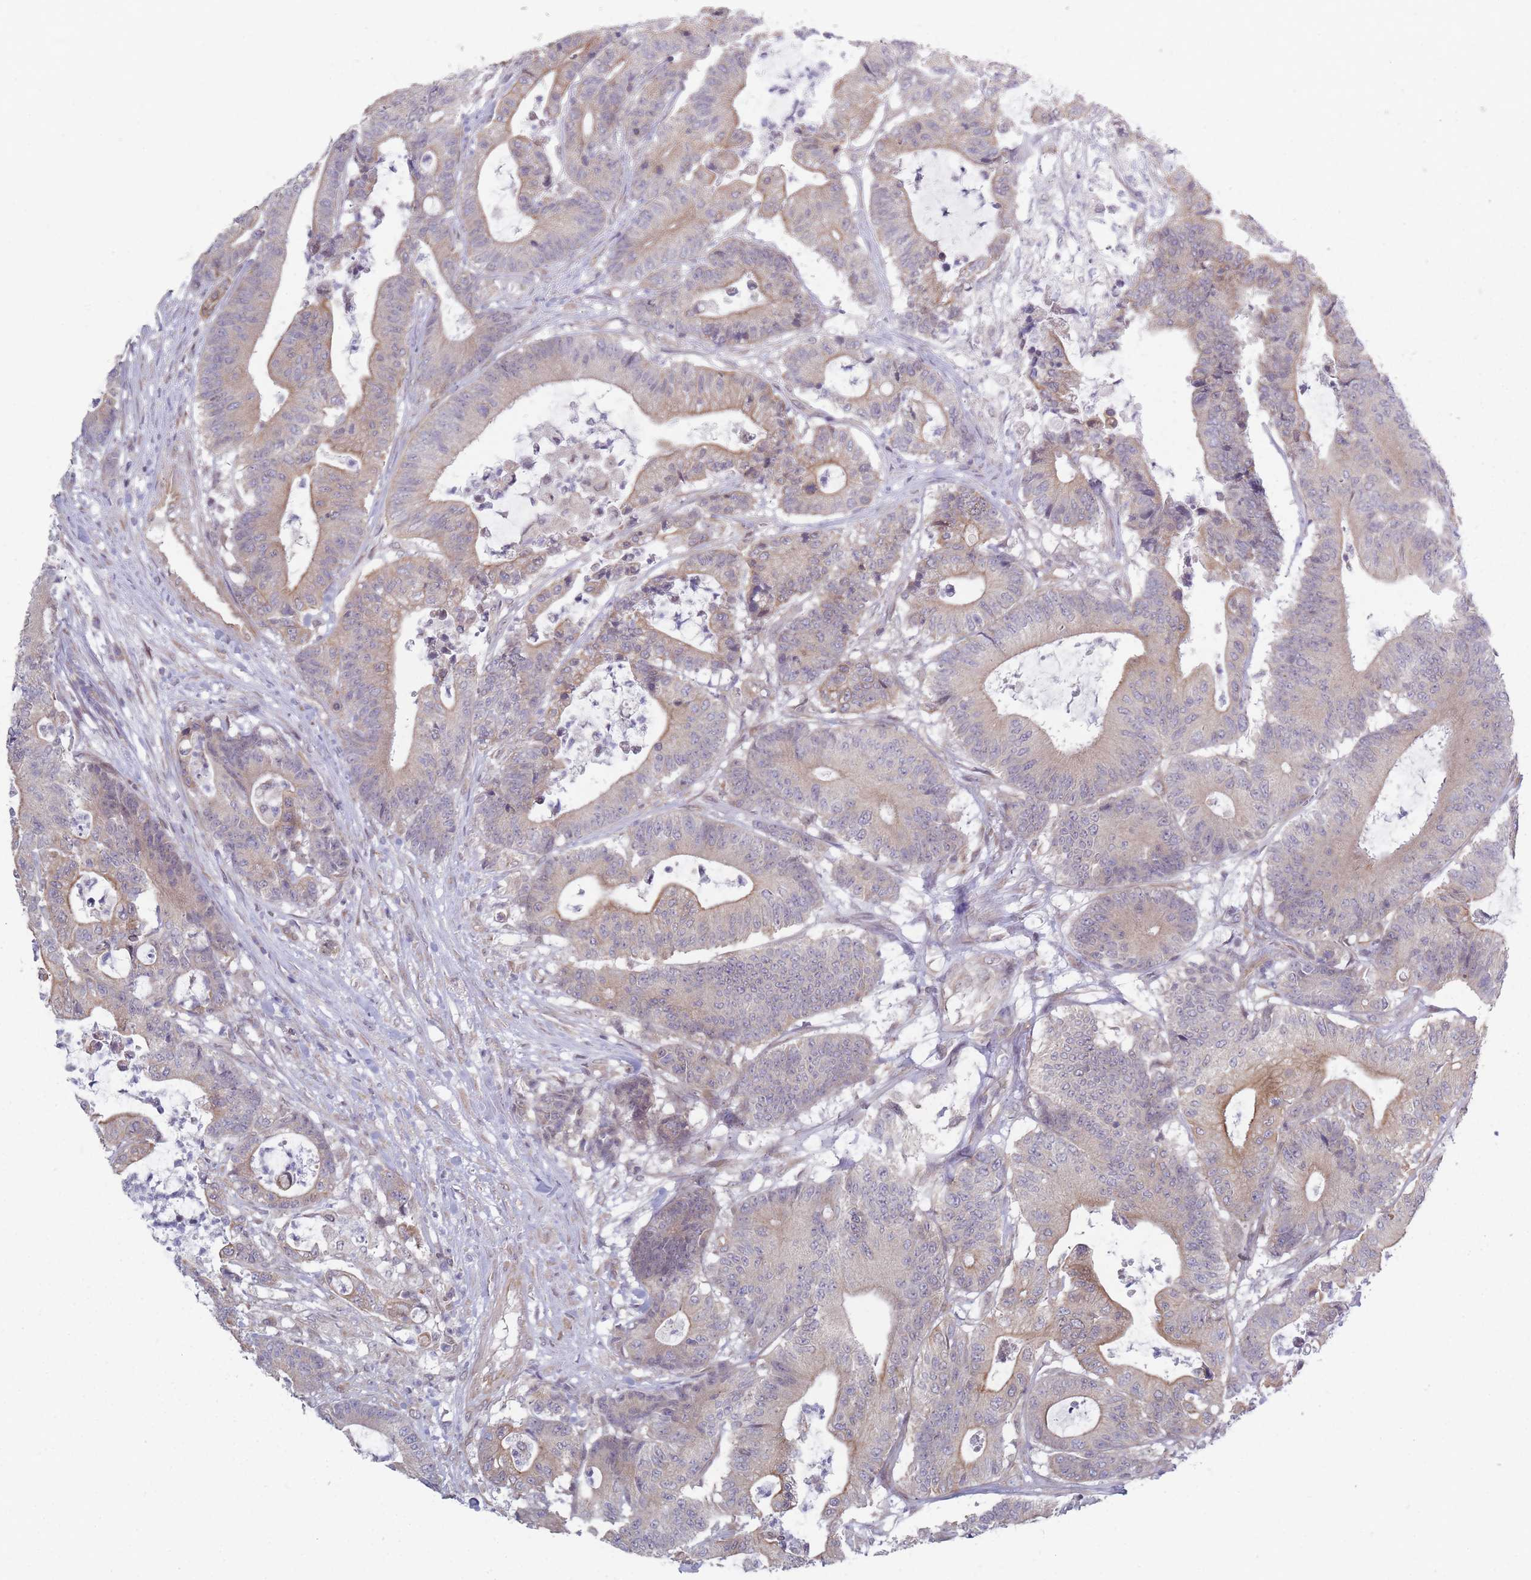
{"staining": {"intensity": "moderate", "quantity": "<25%", "location": "cytoplasmic/membranous"}, "tissue": "colorectal cancer", "cell_type": "Tumor cells", "image_type": "cancer", "snomed": [{"axis": "morphology", "description": "Adenocarcinoma, NOS"}, {"axis": "topography", "description": "Colon"}], "caption": "IHC (DAB (3,3'-diaminobenzidine)) staining of human colorectal adenocarcinoma displays moderate cytoplasmic/membranous protein expression in about <25% of tumor cells.", "gene": "VRK2", "patient": {"sex": "female", "age": 84}}